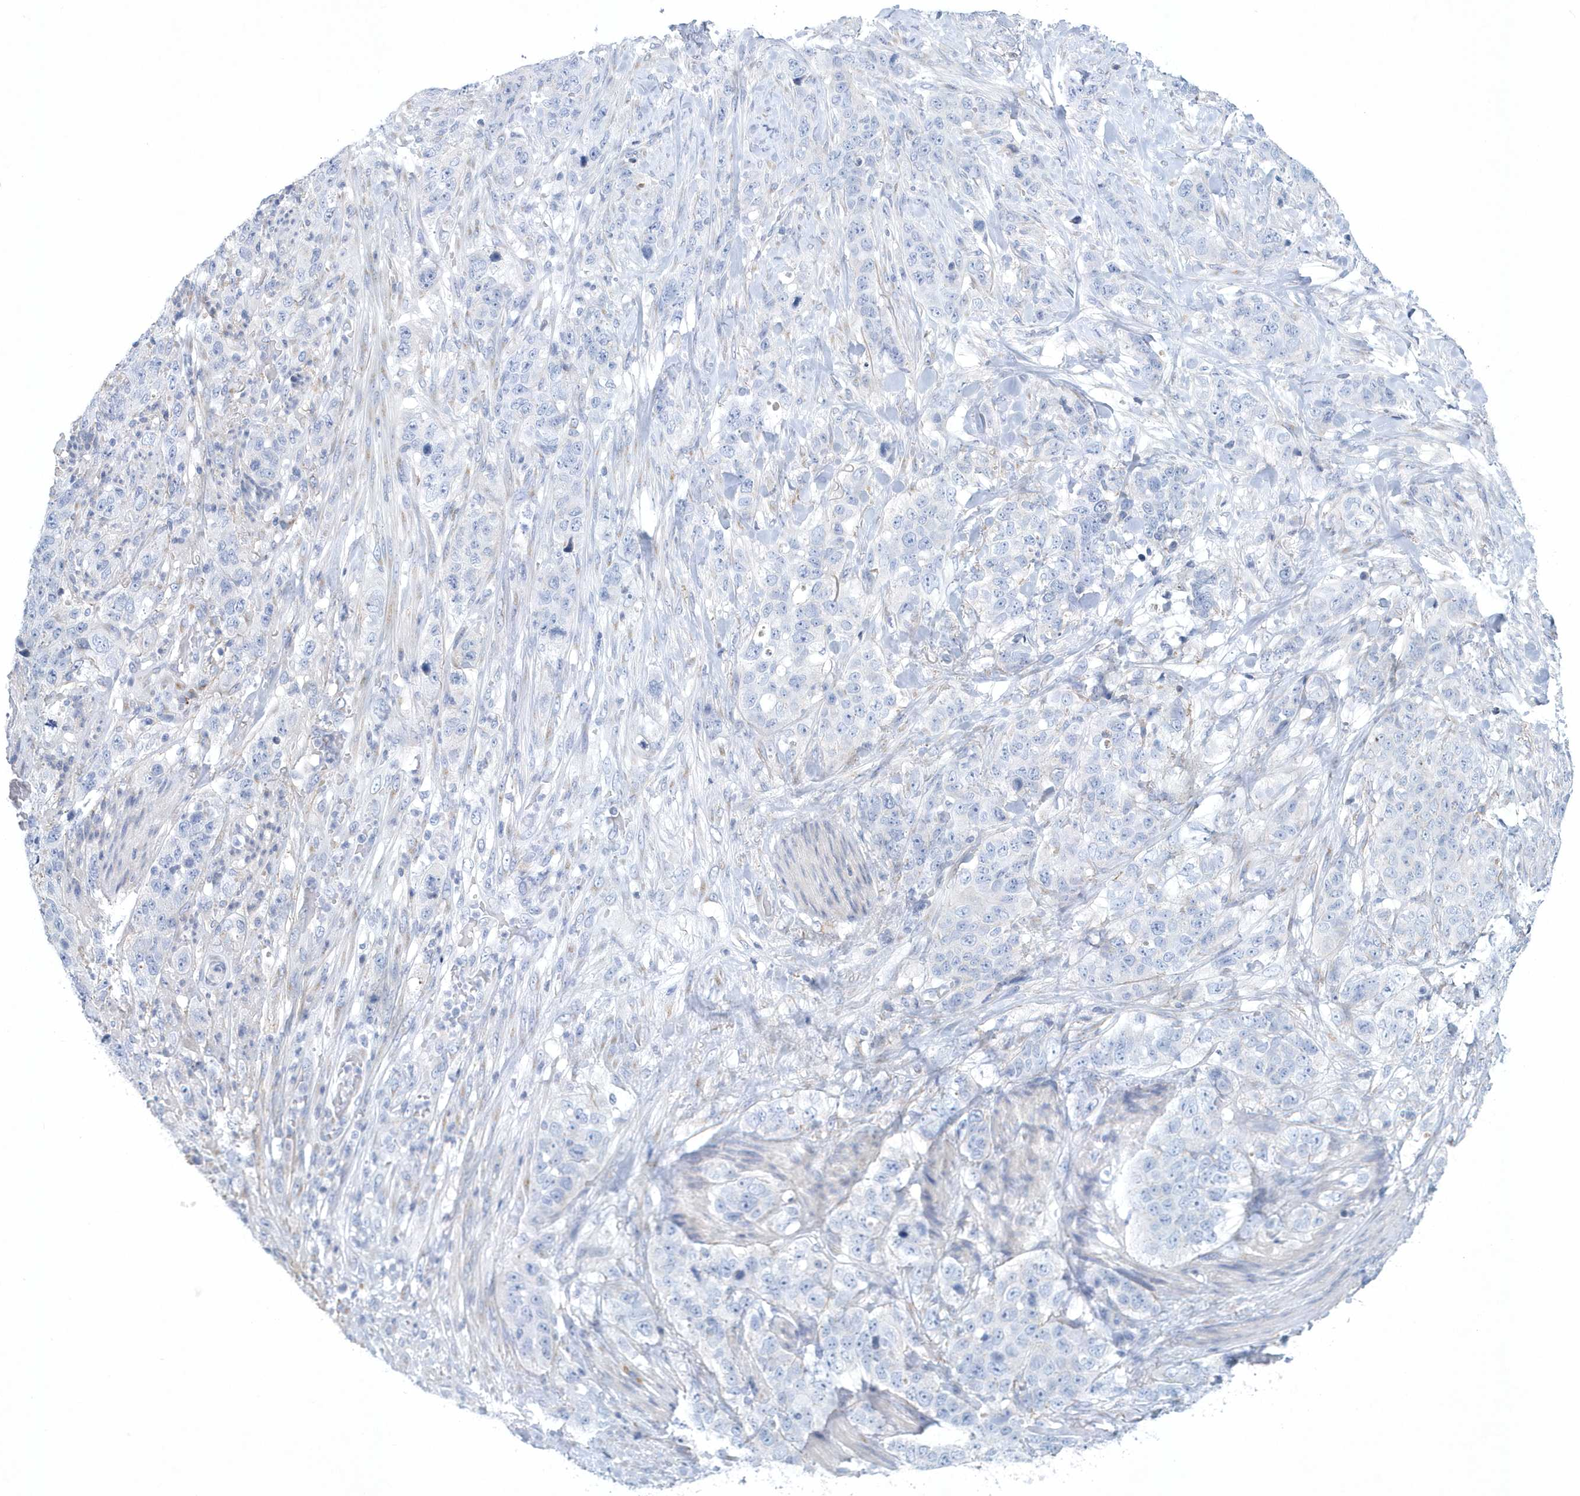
{"staining": {"intensity": "negative", "quantity": "none", "location": "none"}, "tissue": "stomach cancer", "cell_type": "Tumor cells", "image_type": "cancer", "snomed": [{"axis": "morphology", "description": "Adenocarcinoma, NOS"}, {"axis": "topography", "description": "Stomach"}], "caption": "Protein analysis of adenocarcinoma (stomach) reveals no significant positivity in tumor cells.", "gene": "SPATA18", "patient": {"sex": "male", "age": 48}}